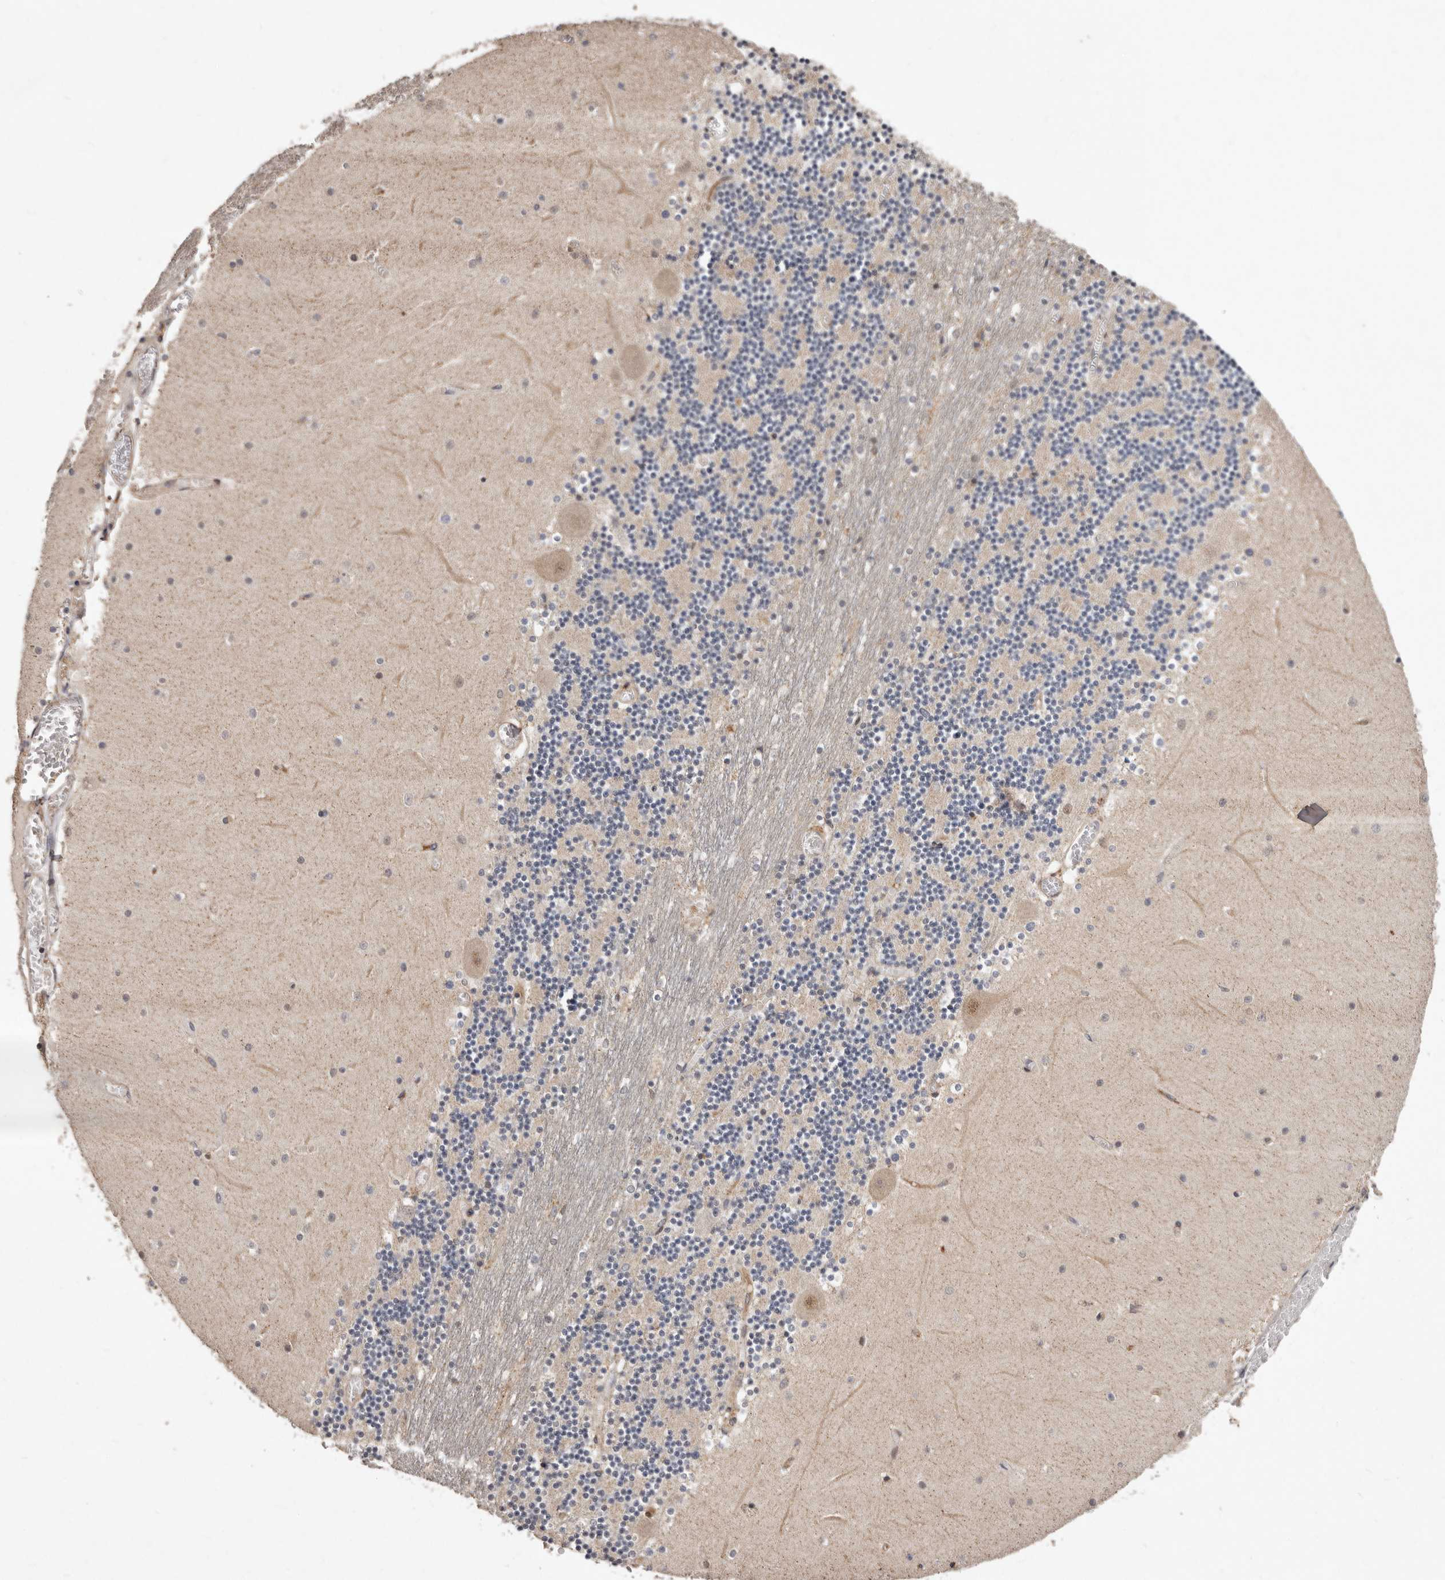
{"staining": {"intensity": "negative", "quantity": "none", "location": "none"}, "tissue": "cerebellum", "cell_type": "Cells in granular layer", "image_type": "normal", "snomed": [{"axis": "morphology", "description": "Normal tissue, NOS"}, {"axis": "topography", "description": "Cerebellum"}], "caption": "The immunohistochemistry (IHC) photomicrograph has no significant staining in cells in granular layer of cerebellum. Nuclei are stained in blue.", "gene": "RRM2B", "patient": {"sex": "female", "age": 28}}